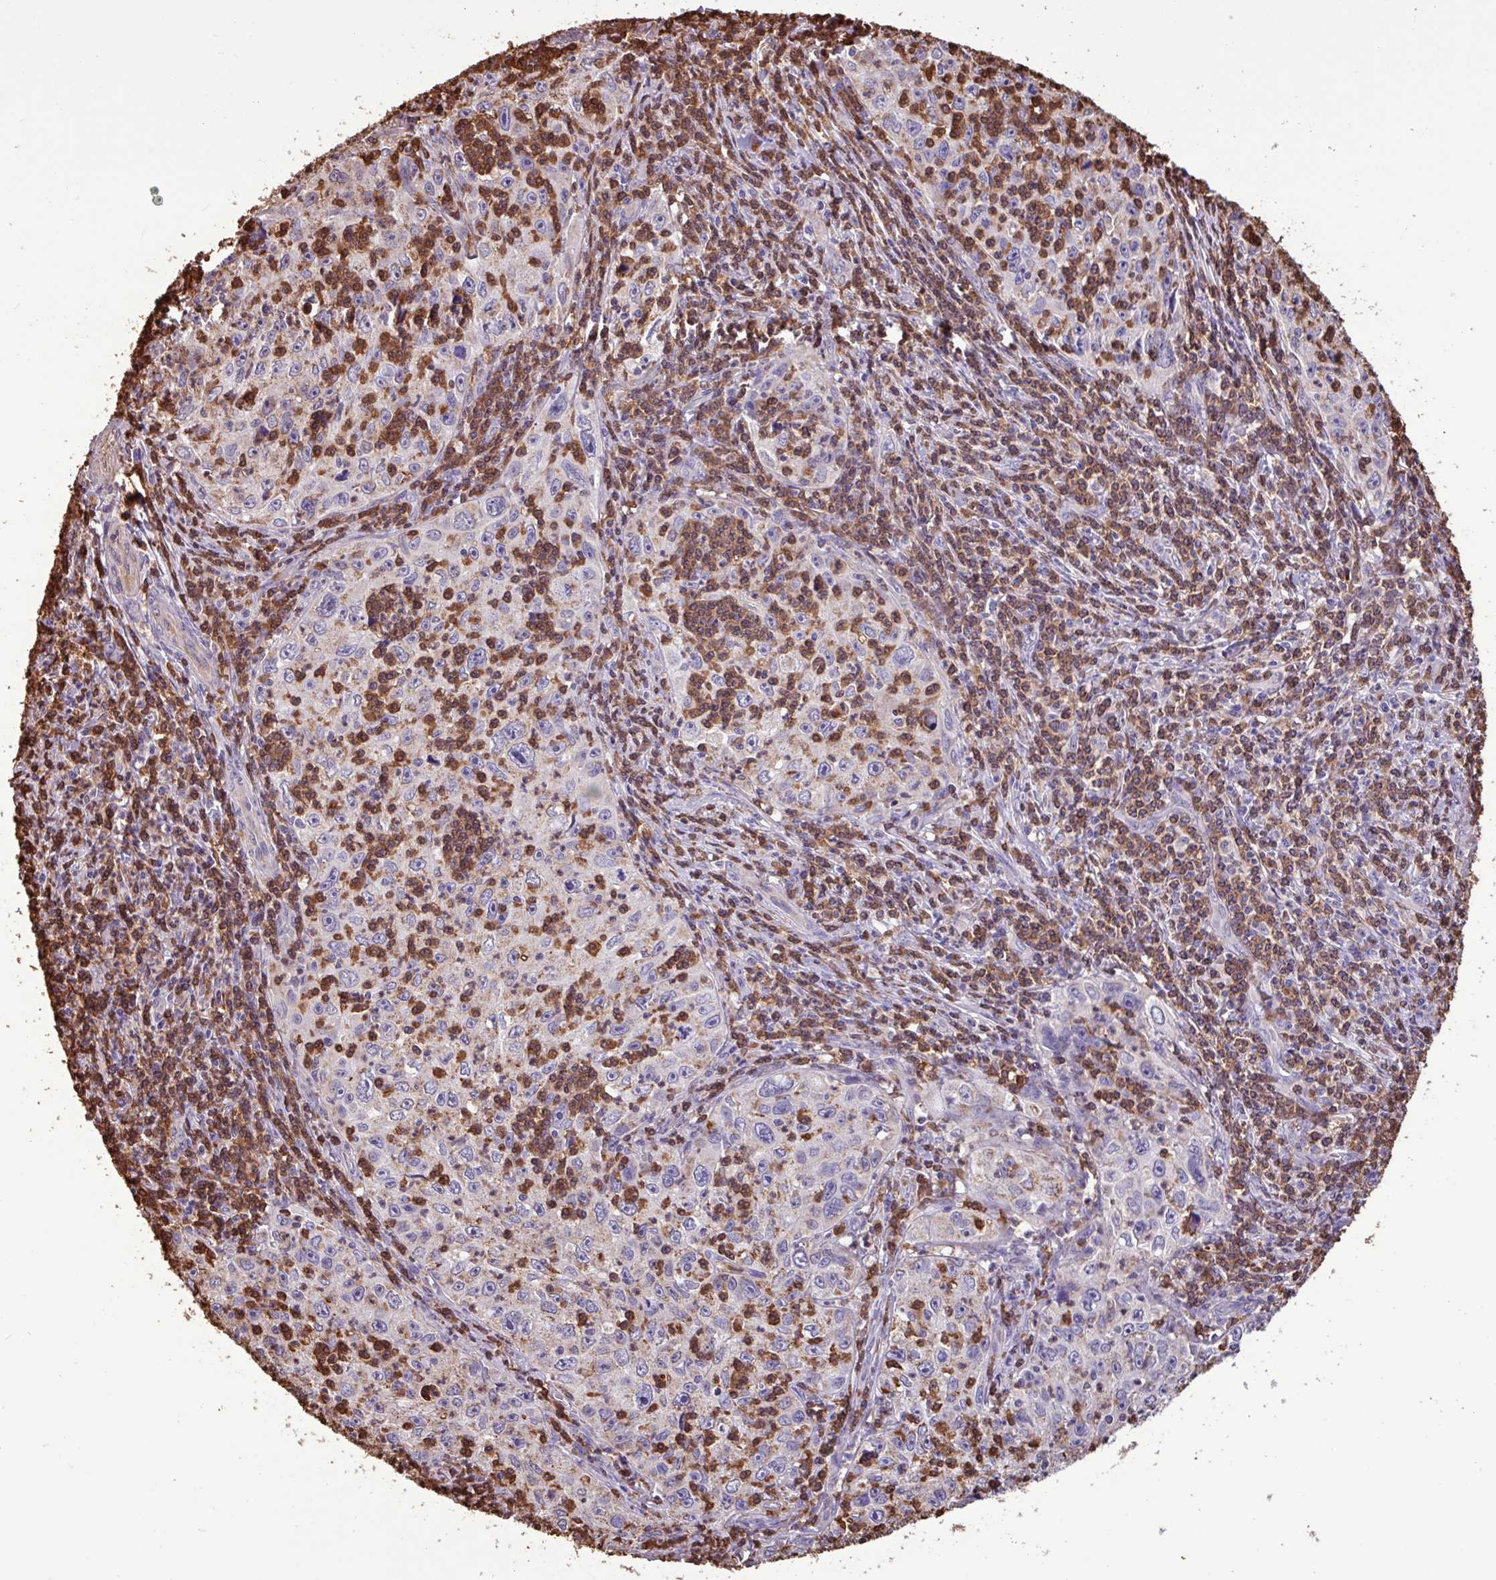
{"staining": {"intensity": "weak", "quantity": "25%-75%", "location": "cytoplasmic/membranous"}, "tissue": "cervical cancer", "cell_type": "Tumor cells", "image_type": "cancer", "snomed": [{"axis": "morphology", "description": "Squamous cell carcinoma, NOS"}, {"axis": "topography", "description": "Cervix"}], "caption": "Immunohistochemistry image of cervical cancer (squamous cell carcinoma) stained for a protein (brown), which displays low levels of weak cytoplasmic/membranous staining in about 25%-75% of tumor cells.", "gene": "CHST11", "patient": {"sex": "female", "age": 30}}